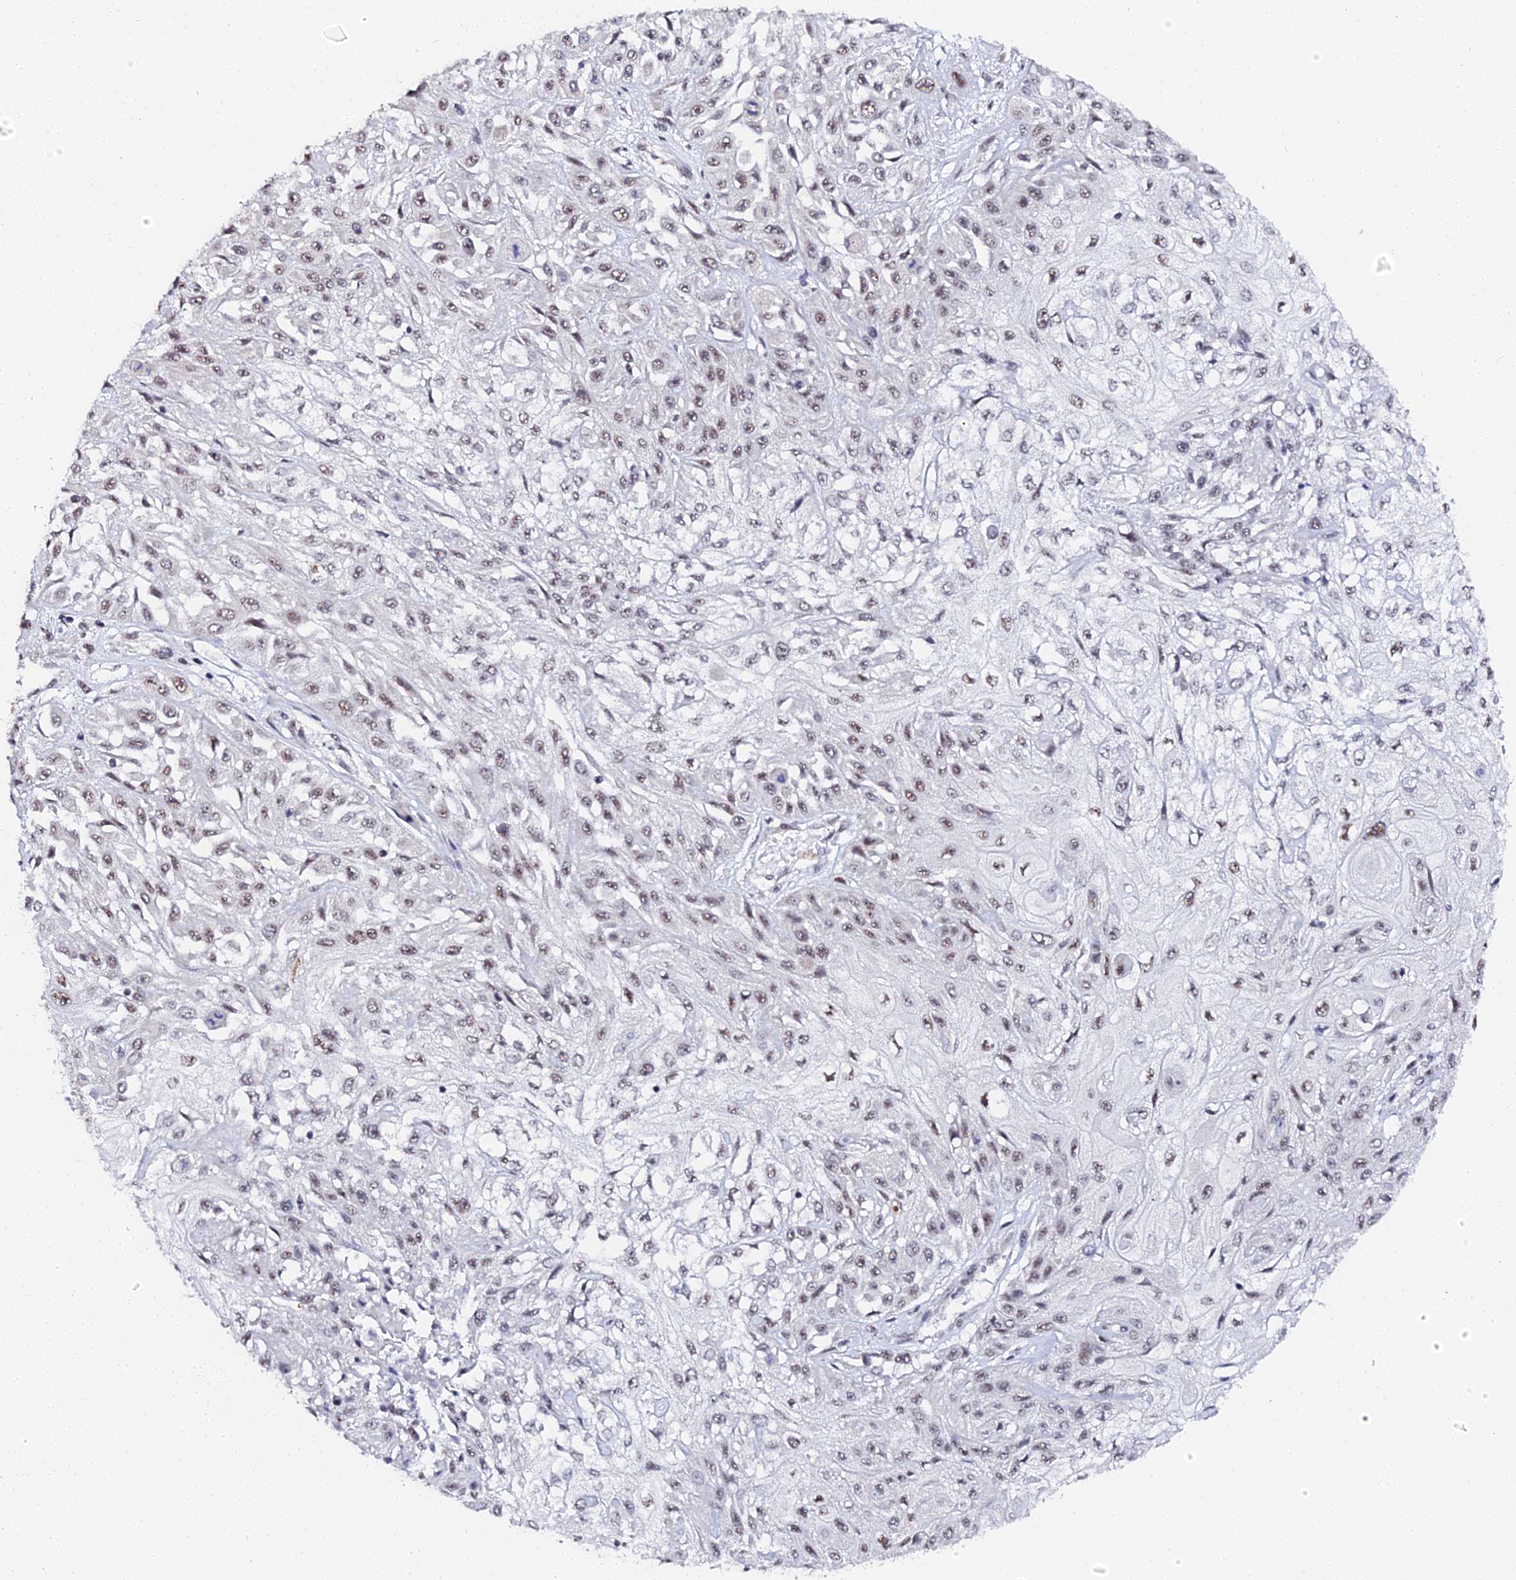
{"staining": {"intensity": "weak", "quantity": "25%-75%", "location": "nuclear"}, "tissue": "skin cancer", "cell_type": "Tumor cells", "image_type": "cancer", "snomed": [{"axis": "morphology", "description": "Squamous cell carcinoma, NOS"}, {"axis": "morphology", "description": "Squamous cell carcinoma, metastatic, NOS"}, {"axis": "topography", "description": "Skin"}, {"axis": "topography", "description": "Lymph node"}], "caption": "There is low levels of weak nuclear staining in tumor cells of skin cancer (metastatic squamous cell carcinoma), as demonstrated by immunohistochemical staining (brown color).", "gene": "MAGOHB", "patient": {"sex": "male", "age": 75}}